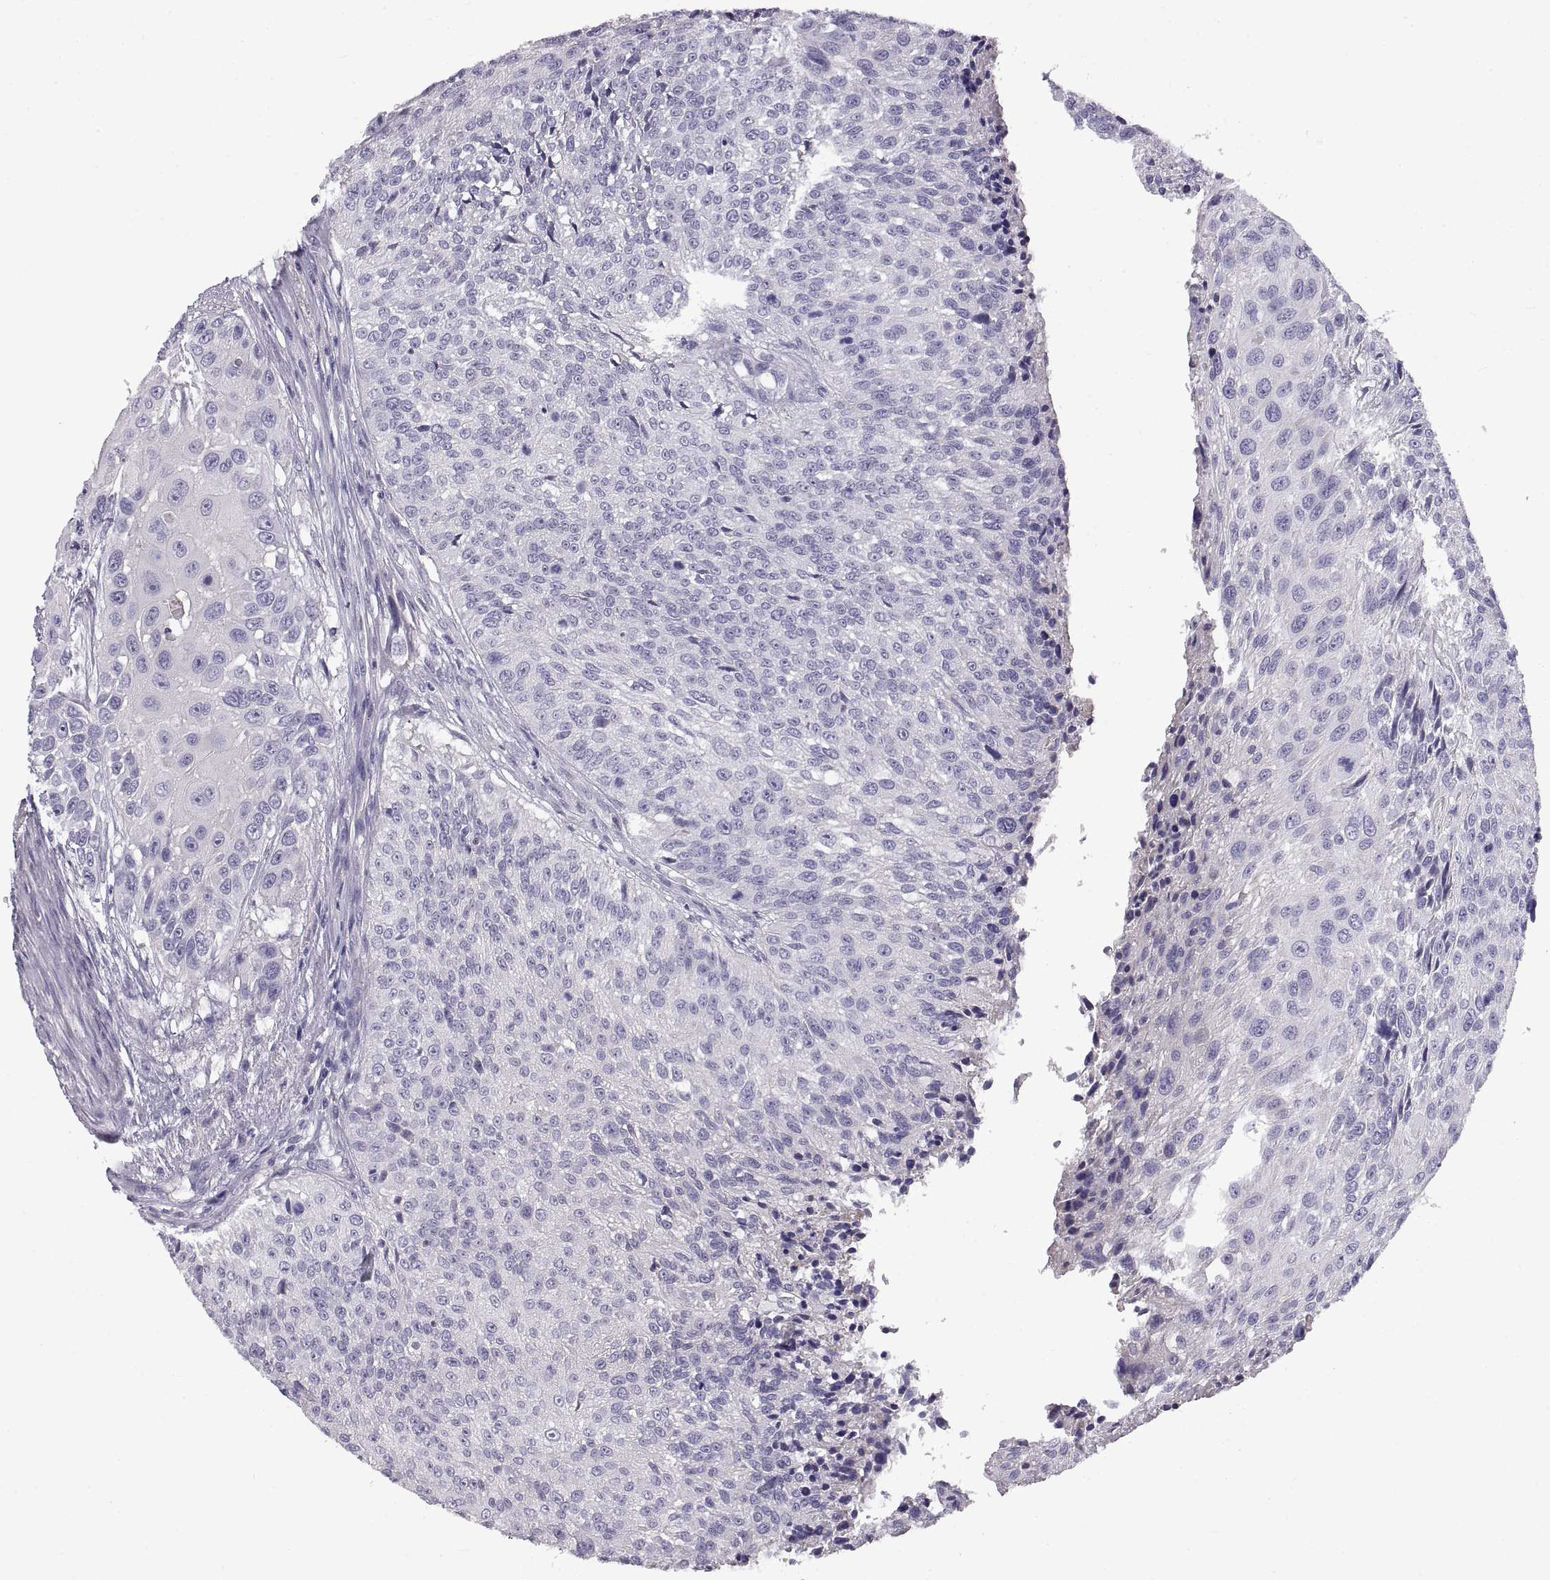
{"staining": {"intensity": "negative", "quantity": "none", "location": "none"}, "tissue": "urothelial cancer", "cell_type": "Tumor cells", "image_type": "cancer", "snomed": [{"axis": "morphology", "description": "Urothelial carcinoma, NOS"}, {"axis": "topography", "description": "Urinary bladder"}], "caption": "Transitional cell carcinoma stained for a protein using IHC exhibits no staining tumor cells.", "gene": "CRYBB3", "patient": {"sex": "male", "age": 55}}